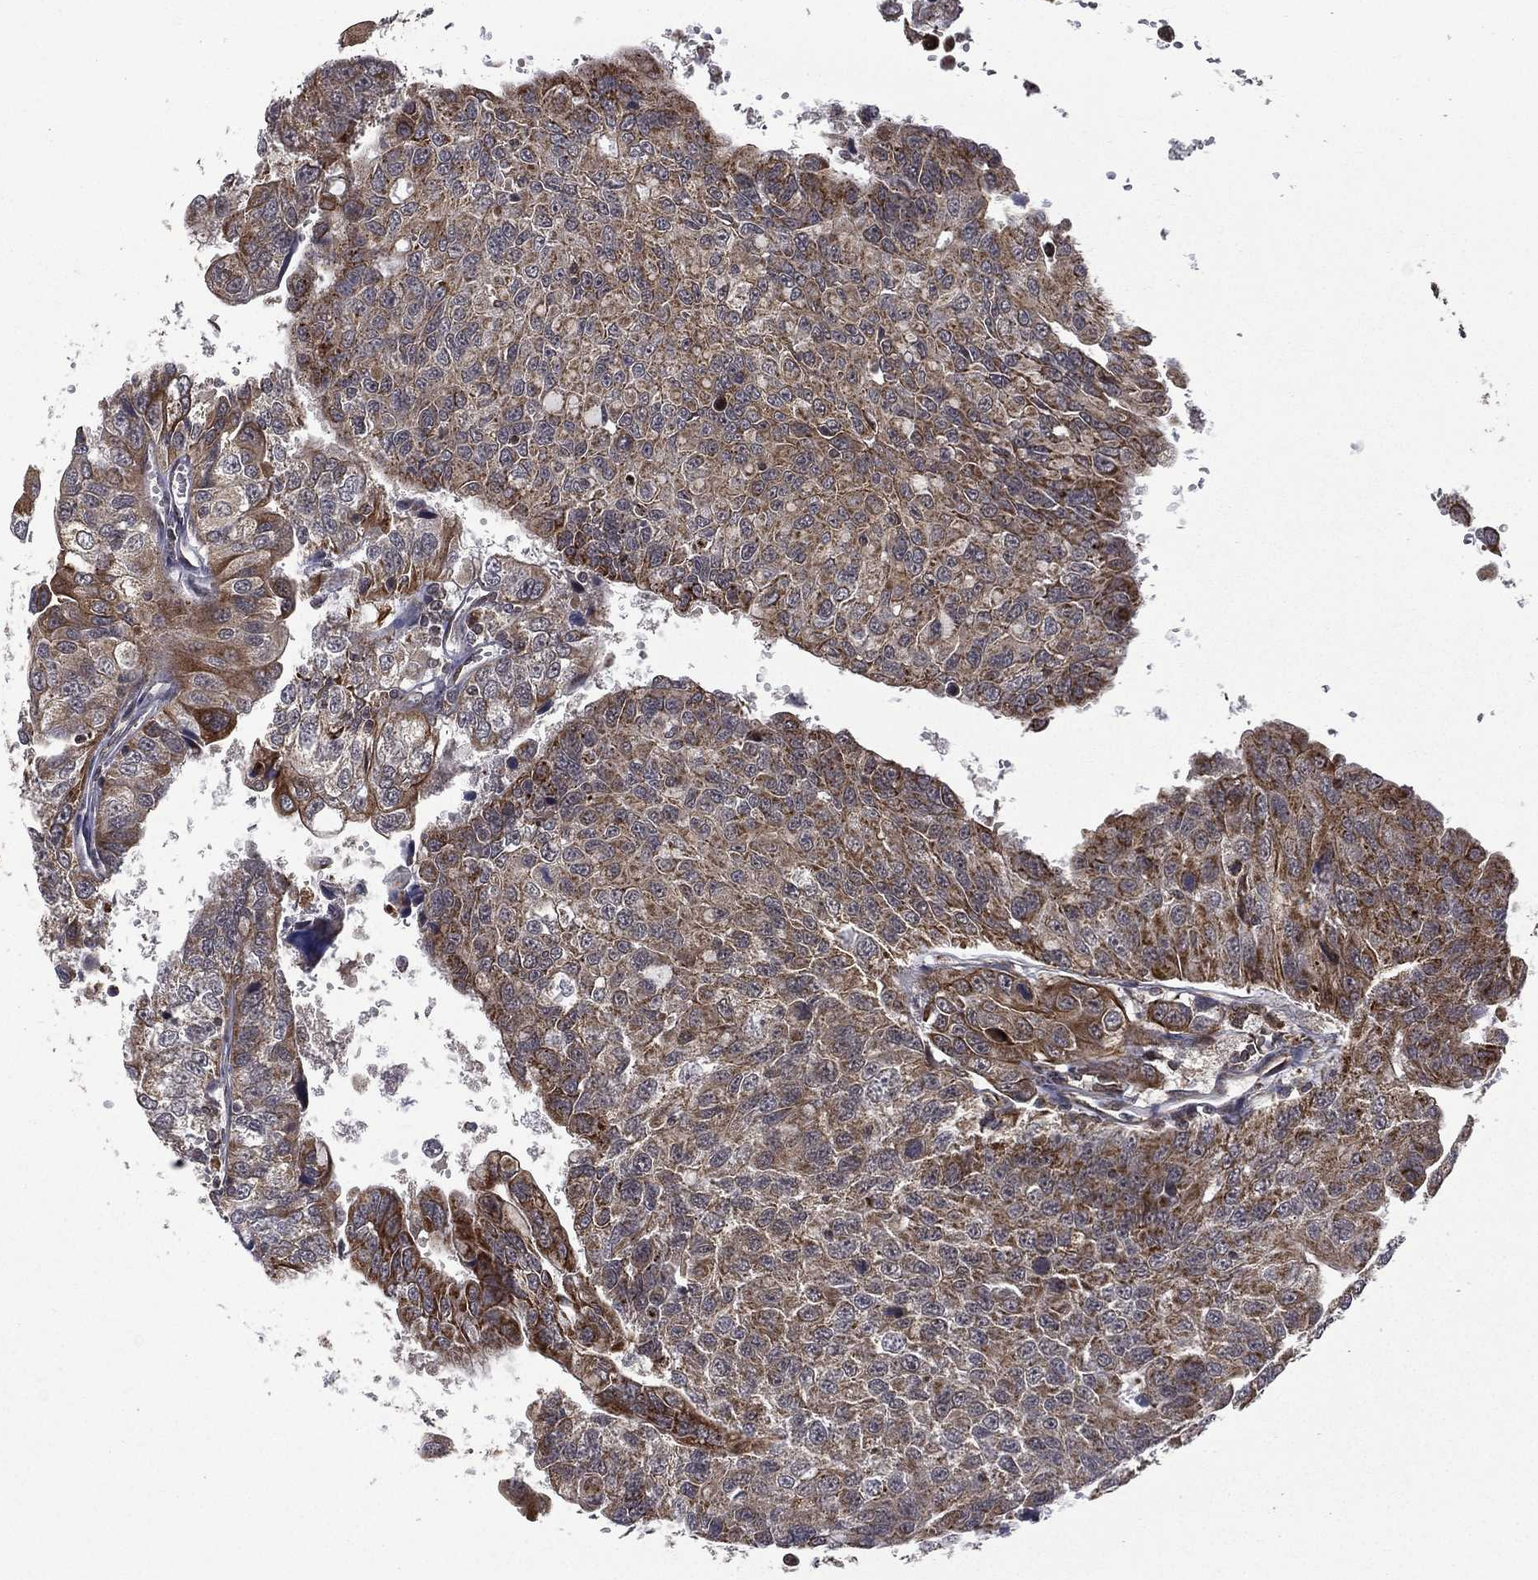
{"staining": {"intensity": "moderate", "quantity": ">75%", "location": "cytoplasmic/membranous"}, "tissue": "urothelial cancer", "cell_type": "Tumor cells", "image_type": "cancer", "snomed": [{"axis": "morphology", "description": "Urothelial carcinoma, NOS"}, {"axis": "morphology", "description": "Urothelial carcinoma, High grade"}, {"axis": "topography", "description": "Urinary bladder"}], "caption": "An image showing moderate cytoplasmic/membranous expression in approximately >75% of tumor cells in transitional cell carcinoma, as visualized by brown immunohistochemical staining.", "gene": "GIMAP6", "patient": {"sex": "female", "age": 73}}